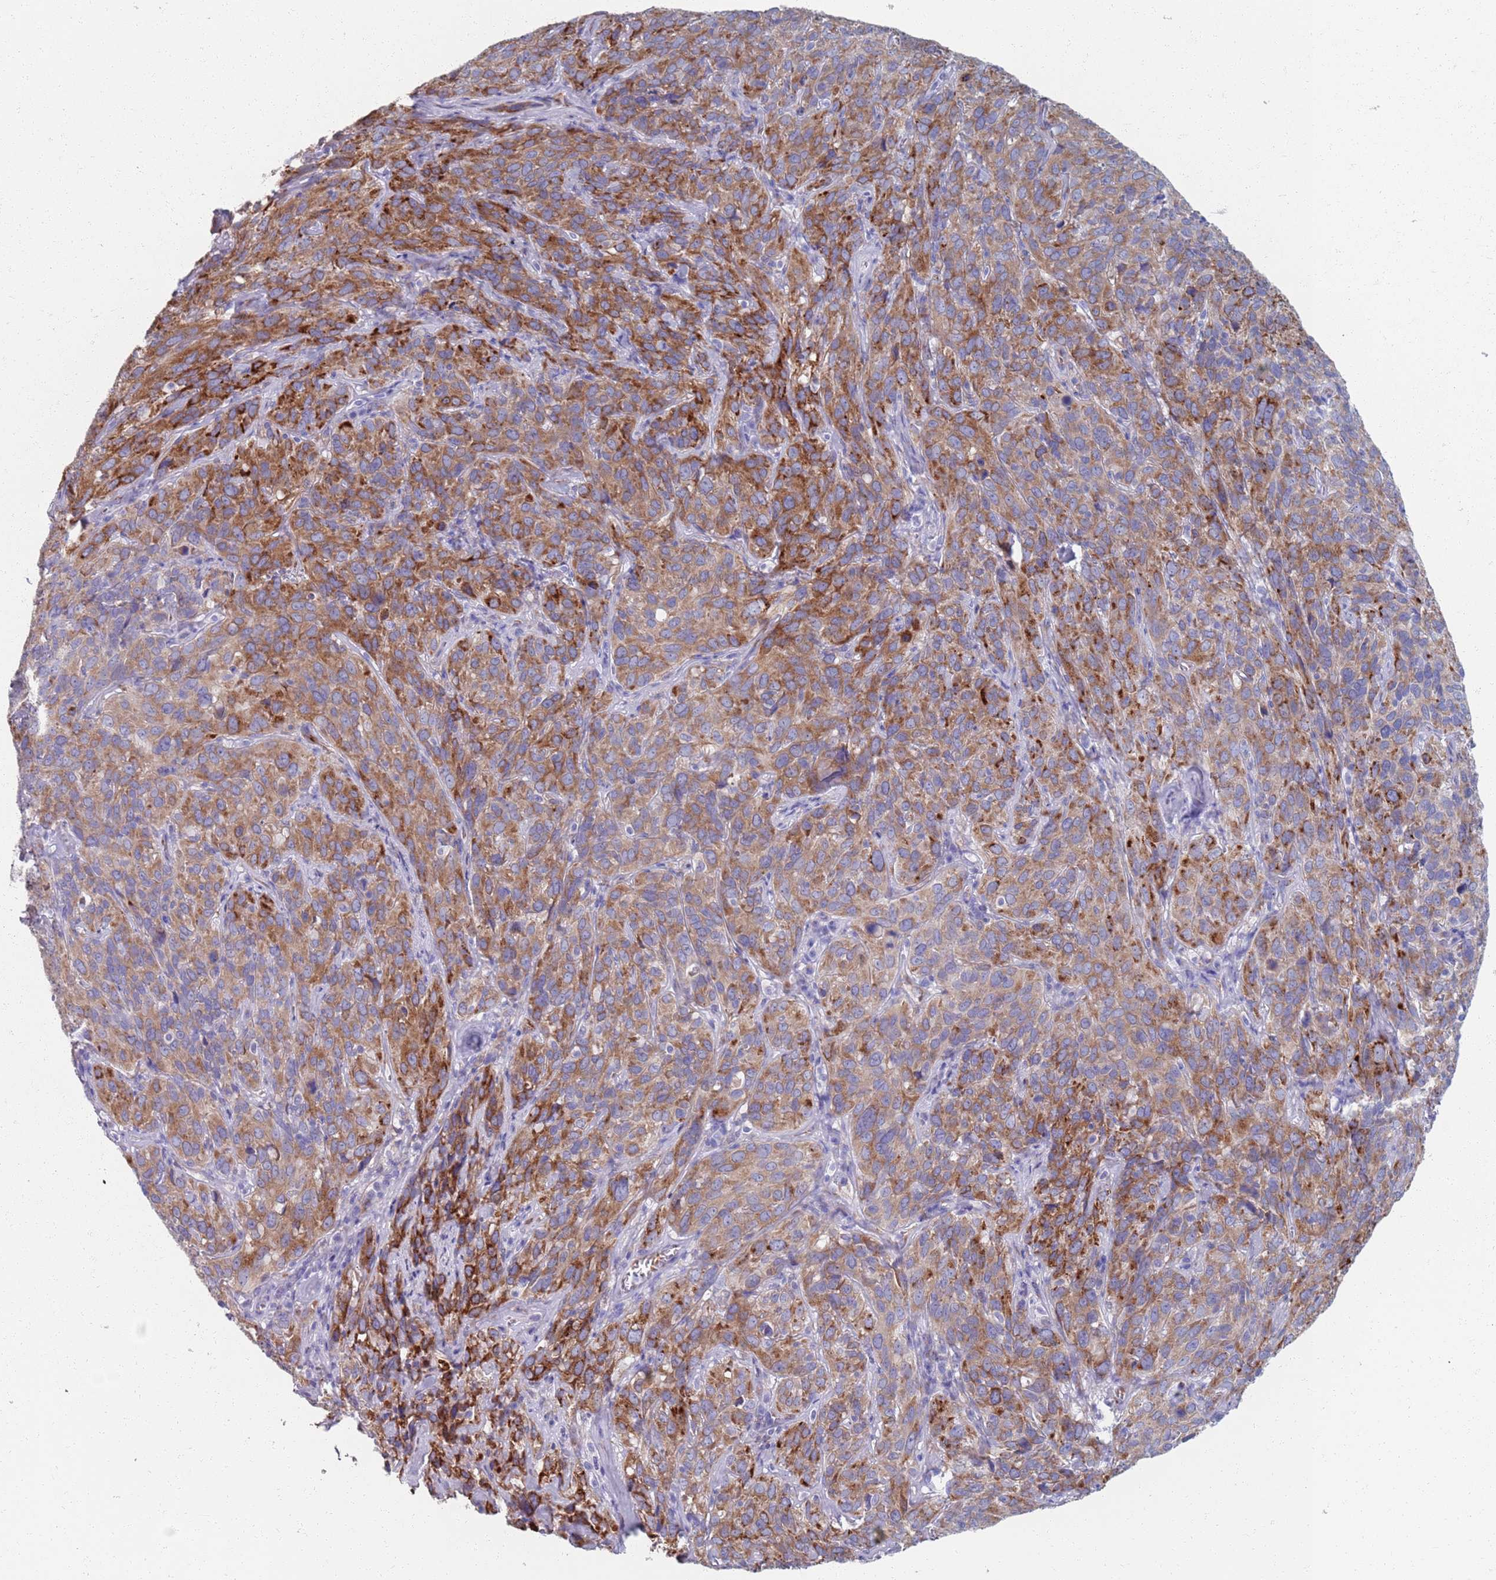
{"staining": {"intensity": "strong", "quantity": "25%-75%", "location": "cytoplasmic/membranous"}, "tissue": "cervical cancer", "cell_type": "Tumor cells", "image_type": "cancer", "snomed": [{"axis": "morphology", "description": "Squamous cell carcinoma, NOS"}, {"axis": "topography", "description": "Cervix"}], "caption": "Human cervical cancer stained with a brown dye demonstrates strong cytoplasmic/membranous positive staining in approximately 25%-75% of tumor cells.", "gene": "PLOD1", "patient": {"sex": "female", "age": 51}}